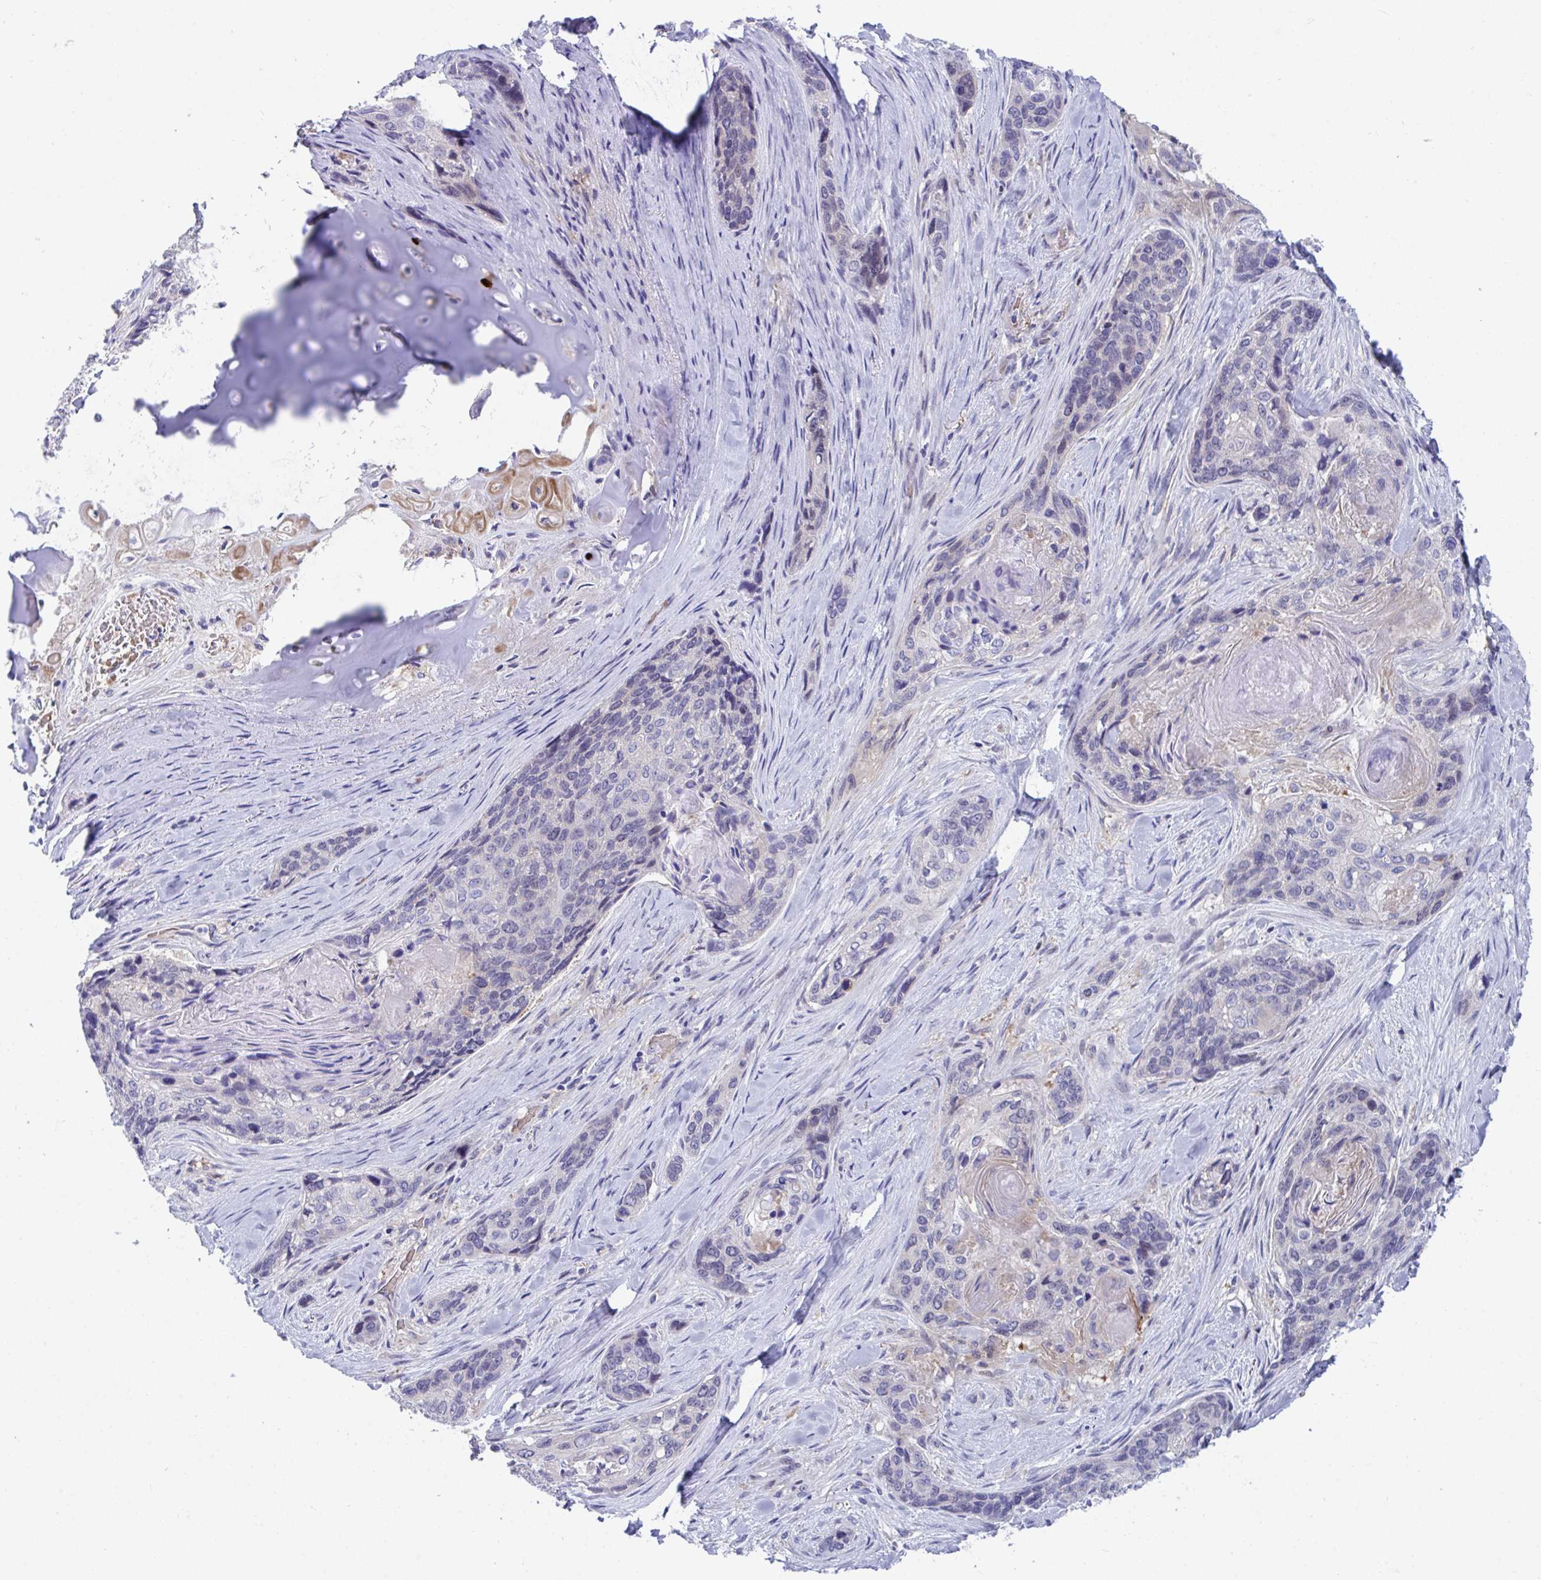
{"staining": {"intensity": "negative", "quantity": "none", "location": "none"}, "tissue": "lung cancer", "cell_type": "Tumor cells", "image_type": "cancer", "snomed": [{"axis": "morphology", "description": "Squamous cell carcinoma, NOS"}, {"axis": "morphology", "description": "Squamous cell carcinoma, metastatic, NOS"}, {"axis": "topography", "description": "Lymph node"}, {"axis": "topography", "description": "Lung"}], "caption": "An immunohistochemistry (IHC) photomicrograph of lung squamous cell carcinoma is shown. There is no staining in tumor cells of lung squamous cell carcinoma.", "gene": "CENPQ", "patient": {"sex": "male", "age": 41}}